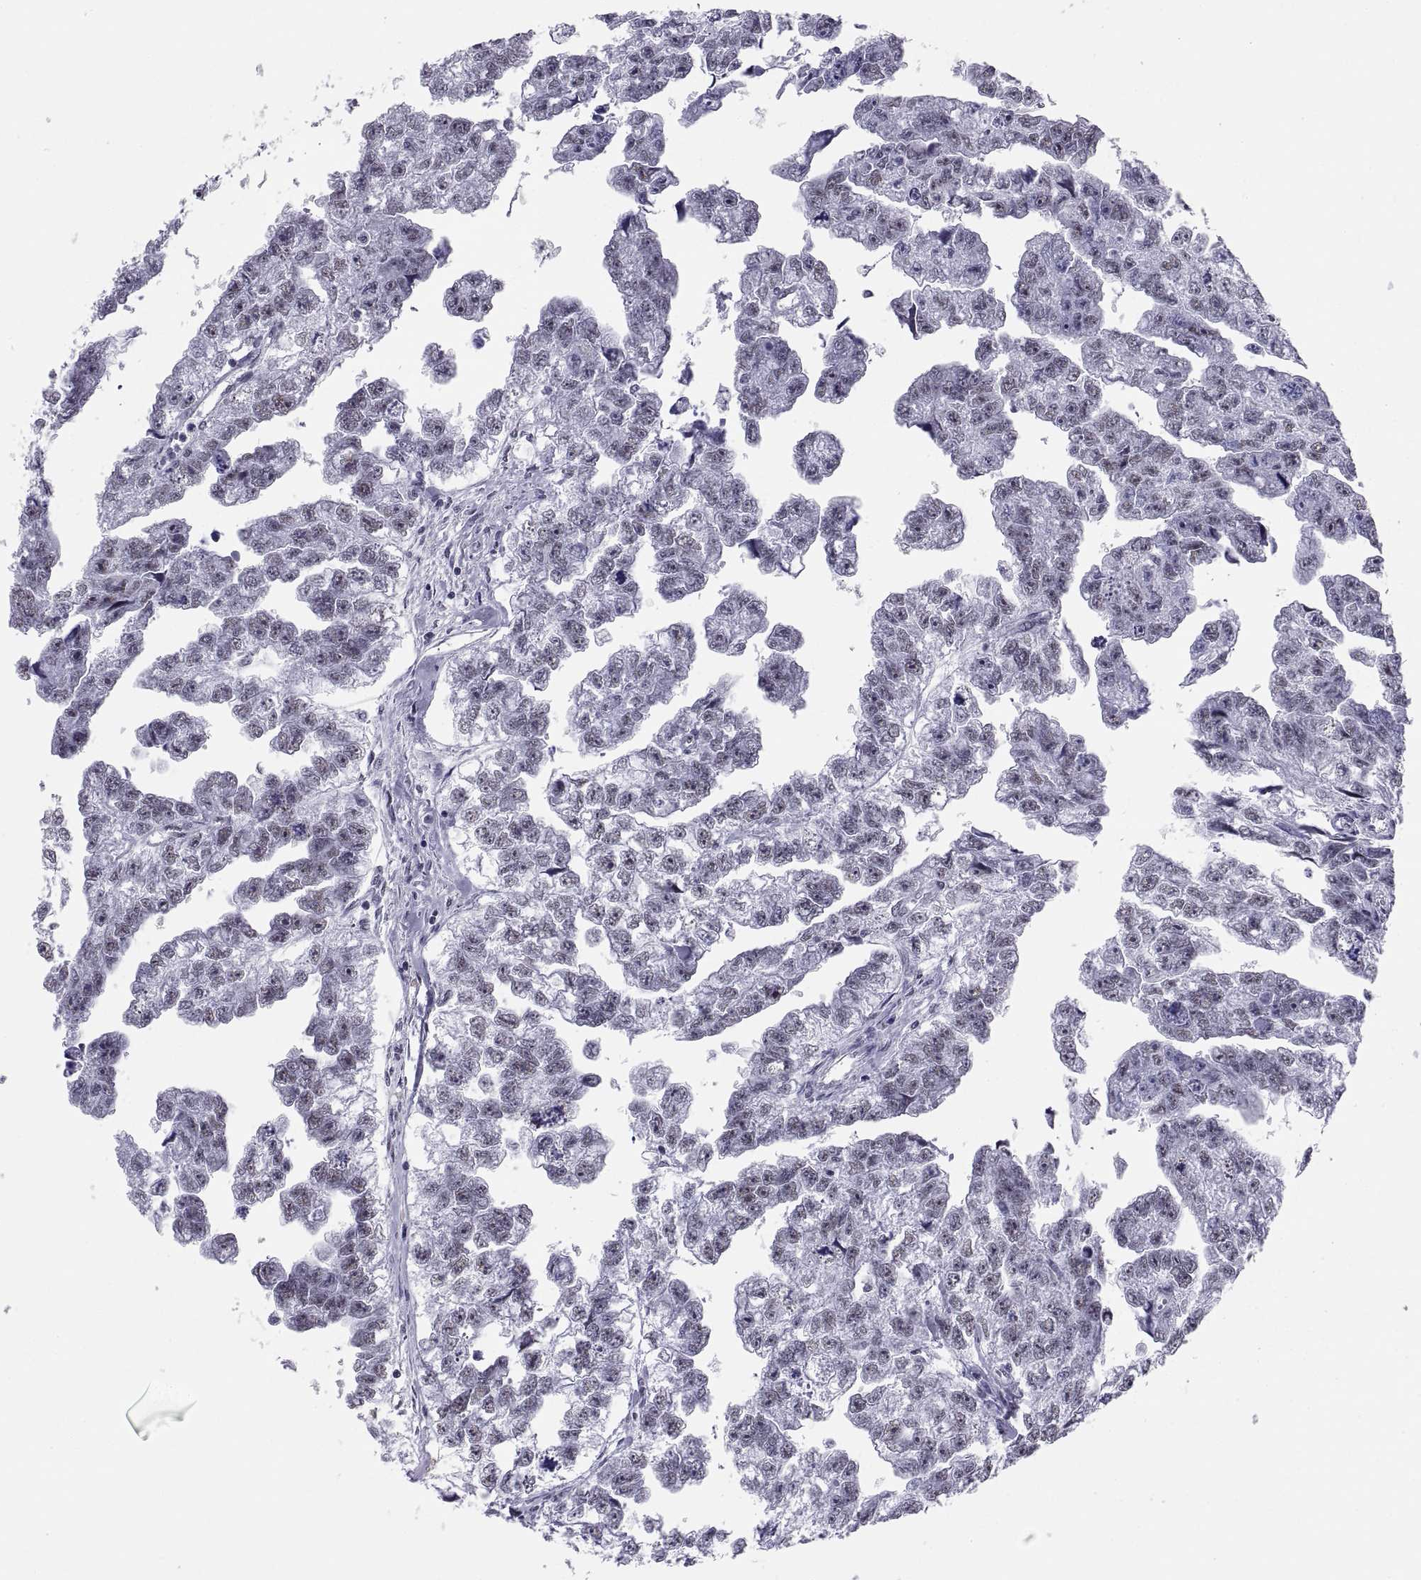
{"staining": {"intensity": "weak", "quantity": "25%-75%", "location": "nuclear"}, "tissue": "testis cancer", "cell_type": "Tumor cells", "image_type": "cancer", "snomed": [{"axis": "morphology", "description": "Carcinoma, Embryonal, NOS"}, {"axis": "morphology", "description": "Teratoma, malignant, NOS"}, {"axis": "topography", "description": "Testis"}], "caption": "A micrograph showing weak nuclear staining in approximately 25%-75% of tumor cells in testis cancer, as visualized by brown immunohistochemical staining.", "gene": "NEUROD6", "patient": {"sex": "male", "age": 44}}